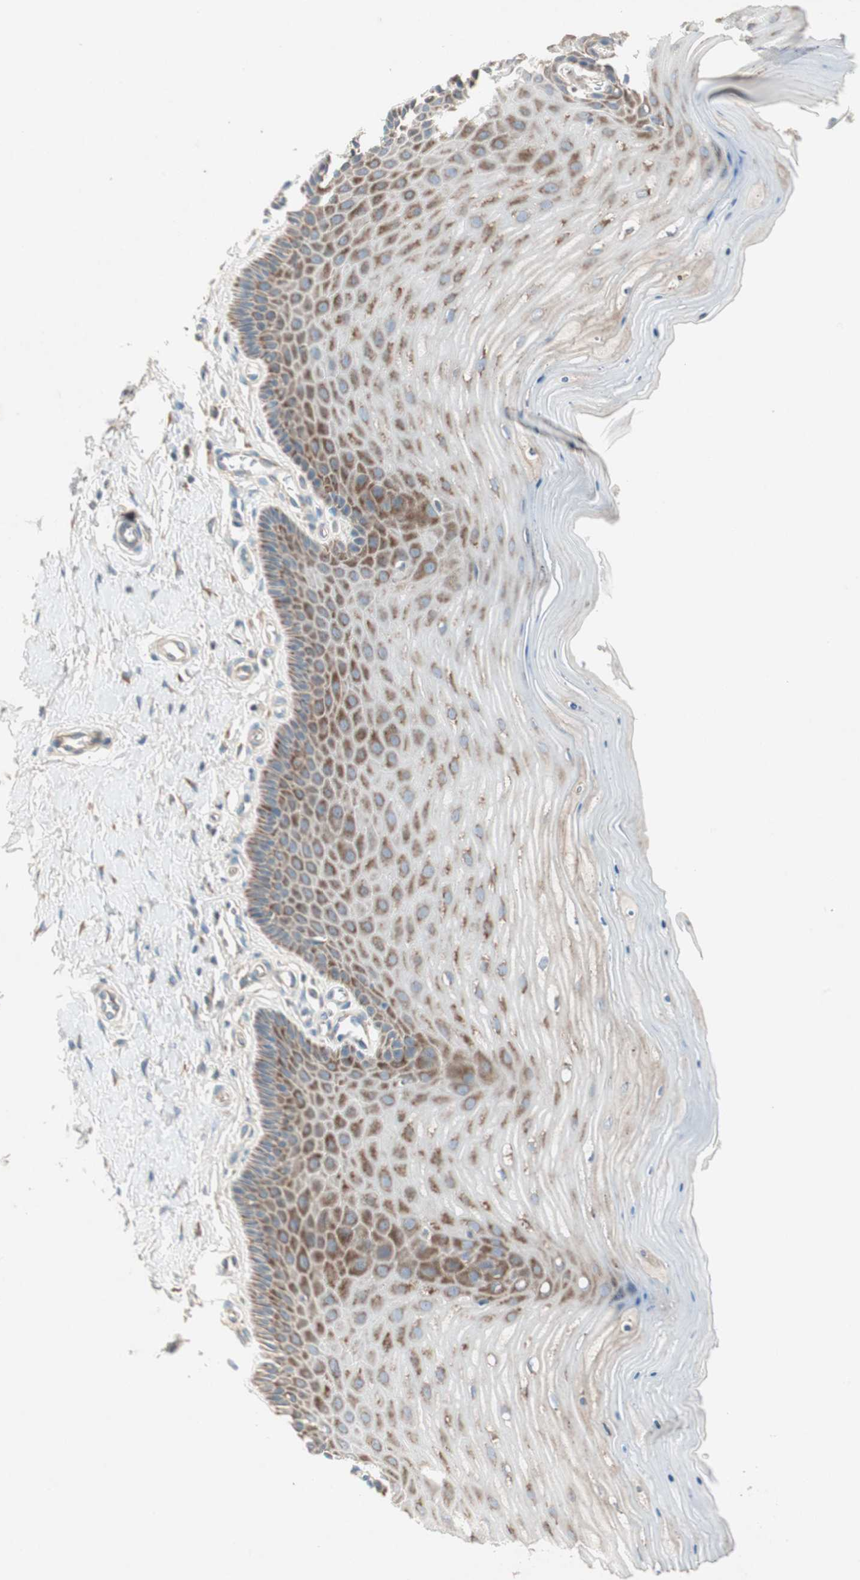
{"staining": {"intensity": "strong", "quantity": ">75%", "location": "cytoplasmic/membranous"}, "tissue": "cervix", "cell_type": "Glandular cells", "image_type": "normal", "snomed": [{"axis": "morphology", "description": "Normal tissue, NOS"}, {"axis": "topography", "description": "Cervix"}], "caption": "DAB (3,3'-diaminobenzidine) immunohistochemical staining of unremarkable human cervix demonstrates strong cytoplasmic/membranous protein expression in about >75% of glandular cells. (Stains: DAB in brown, nuclei in blue, Microscopy: brightfield microscopy at high magnification).", "gene": "RPL23", "patient": {"sex": "female", "age": 55}}